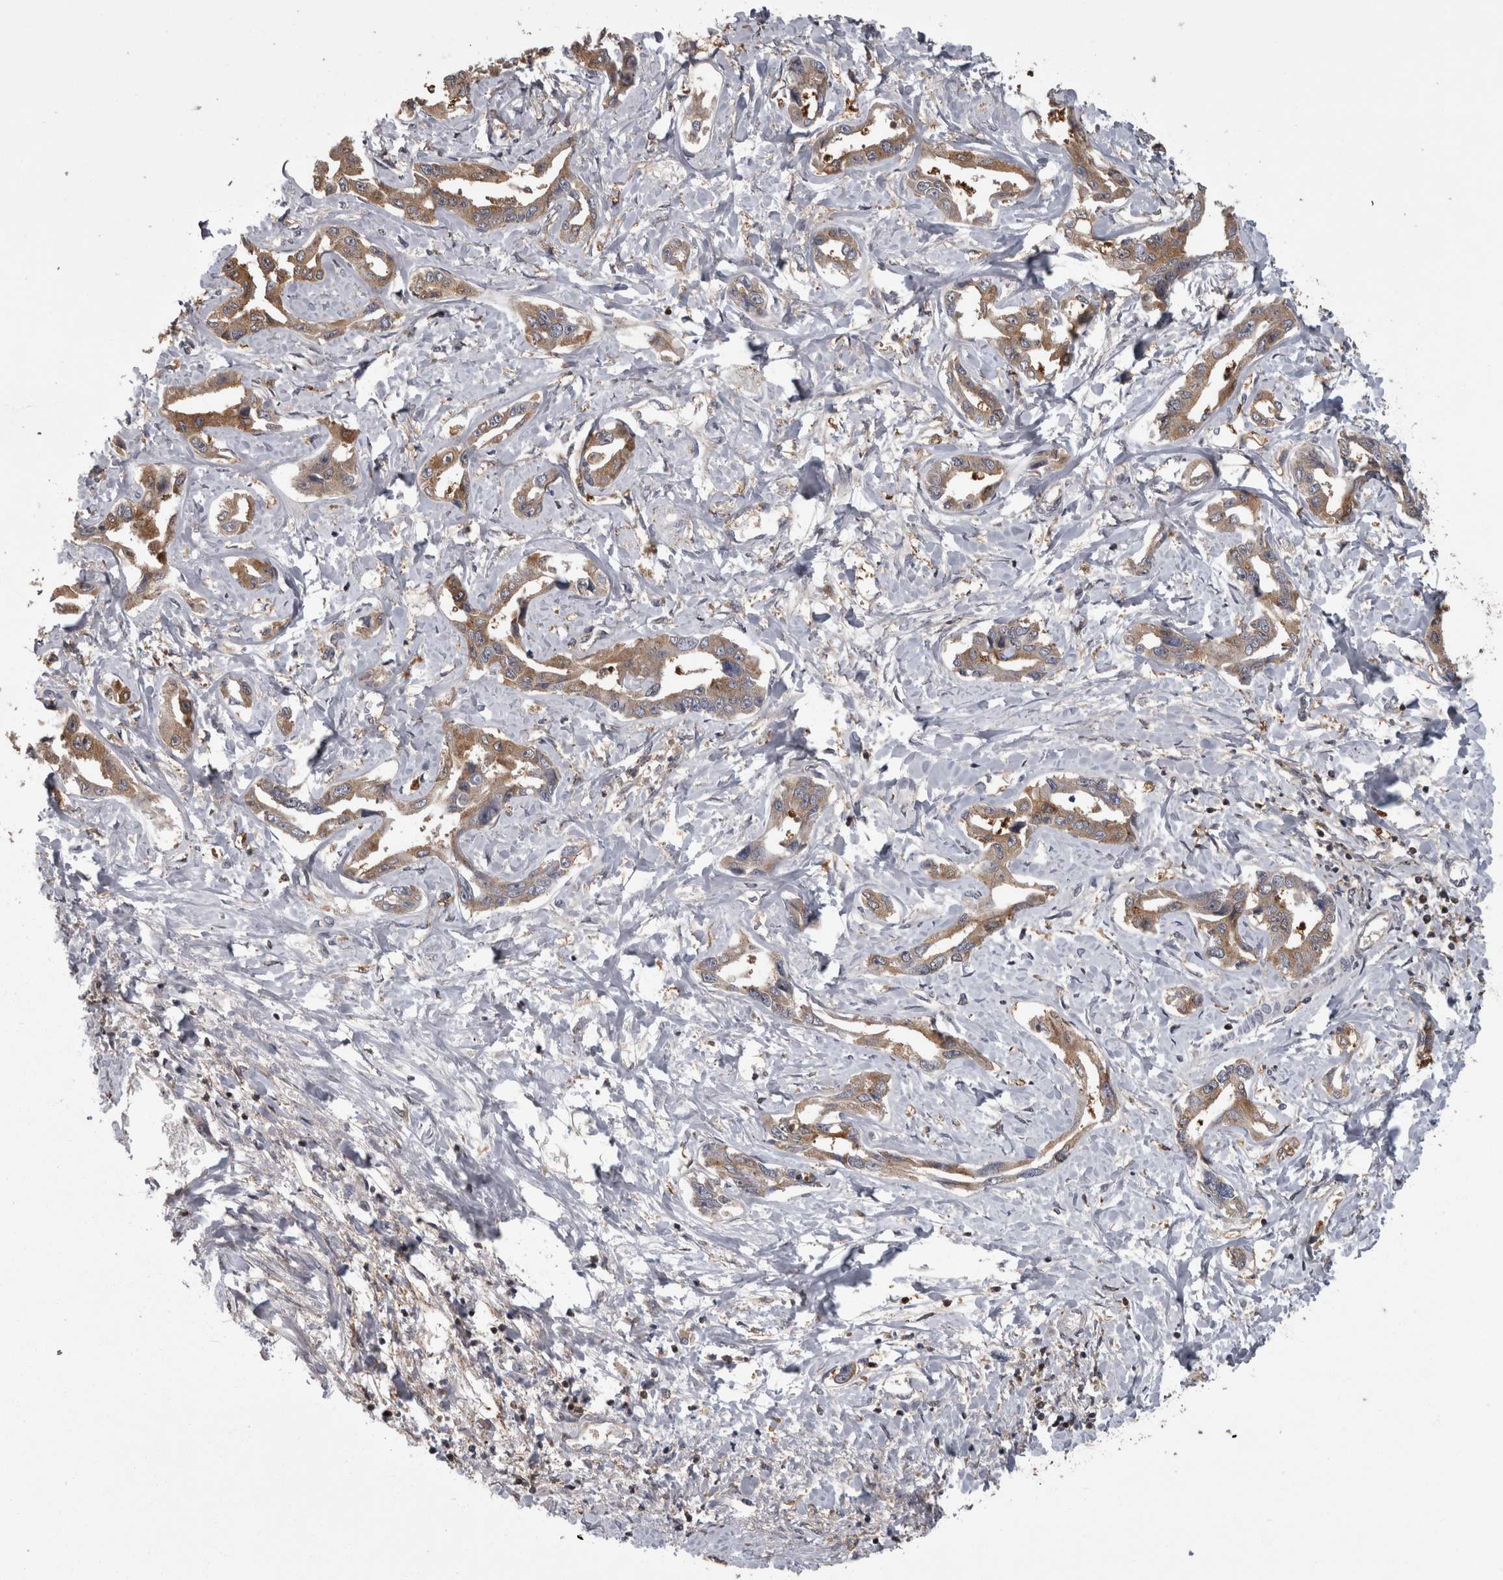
{"staining": {"intensity": "weak", "quantity": ">75%", "location": "cytoplasmic/membranous"}, "tissue": "liver cancer", "cell_type": "Tumor cells", "image_type": "cancer", "snomed": [{"axis": "morphology", "description": "Cholangiocarcinoma"}, {"axis": "topography", "description": "Liver"}], "caption": "A brown stain labels weak cytoplasmic/membranous expression of a protein in cholangiocarcinoma (liver) tumor cells.", "gene": "APRT", "patient": {"sex": "male", "age": 59}}